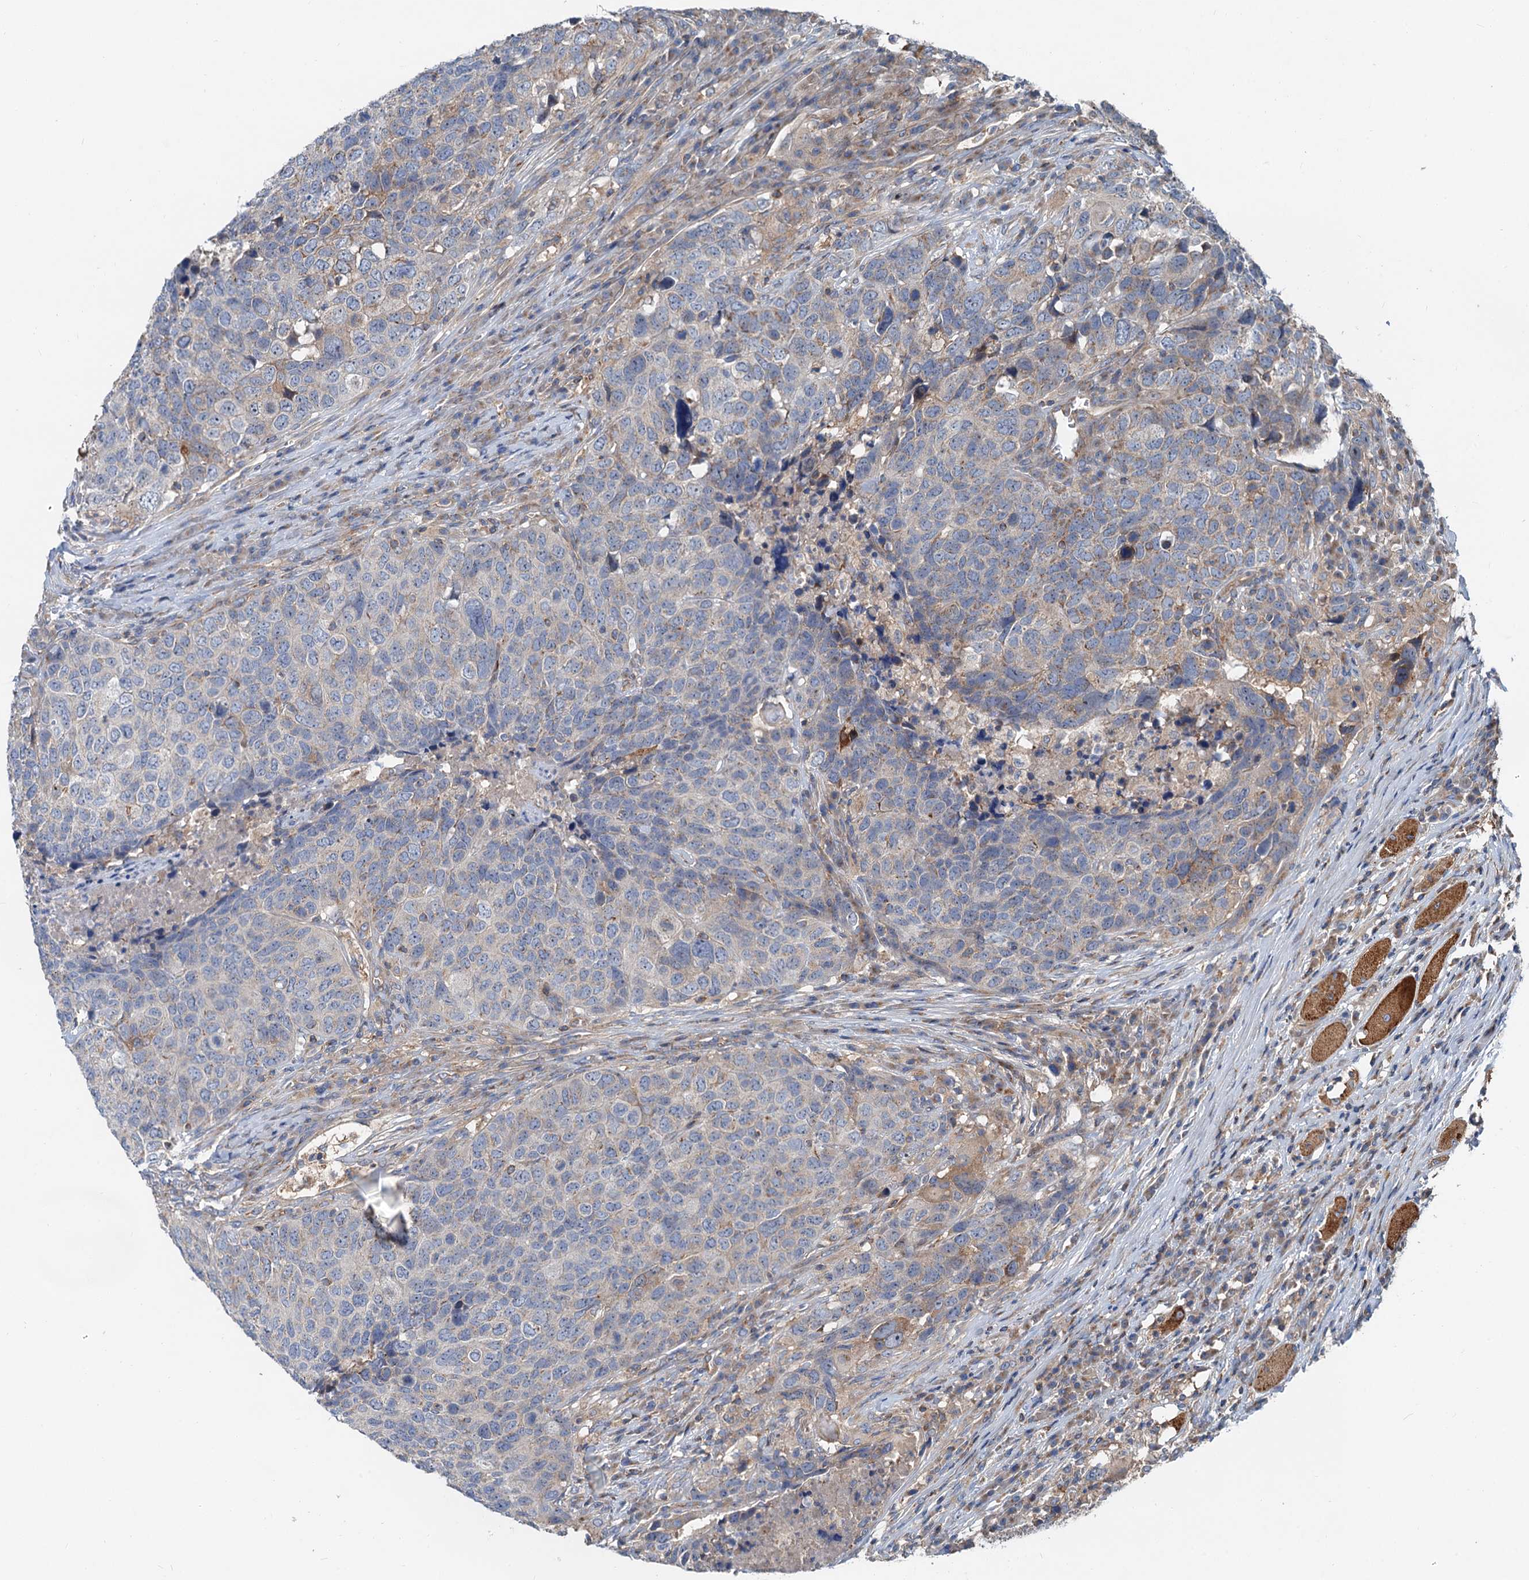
{"staining": {"intensity": "weak", "quantity": "<25%", "location": "cytoplasmic/membranous"}, "tissue": "head and neck cancer", "cell_type": "Tumor cells", "image_type": "cancer", "snomed": [{"axis": "morphology", "description": "Squamous cell carcinoma, NOS"}, {"axis": "topography", "description": "Head-Neck"}], "caption": "Head and neck squamous cell carcinoma was stained to show a protein in brown. There is no significant positivity in tumor cells.", "gene": "ANKRD26", "patient": {"sex": "male", "age": 66}}